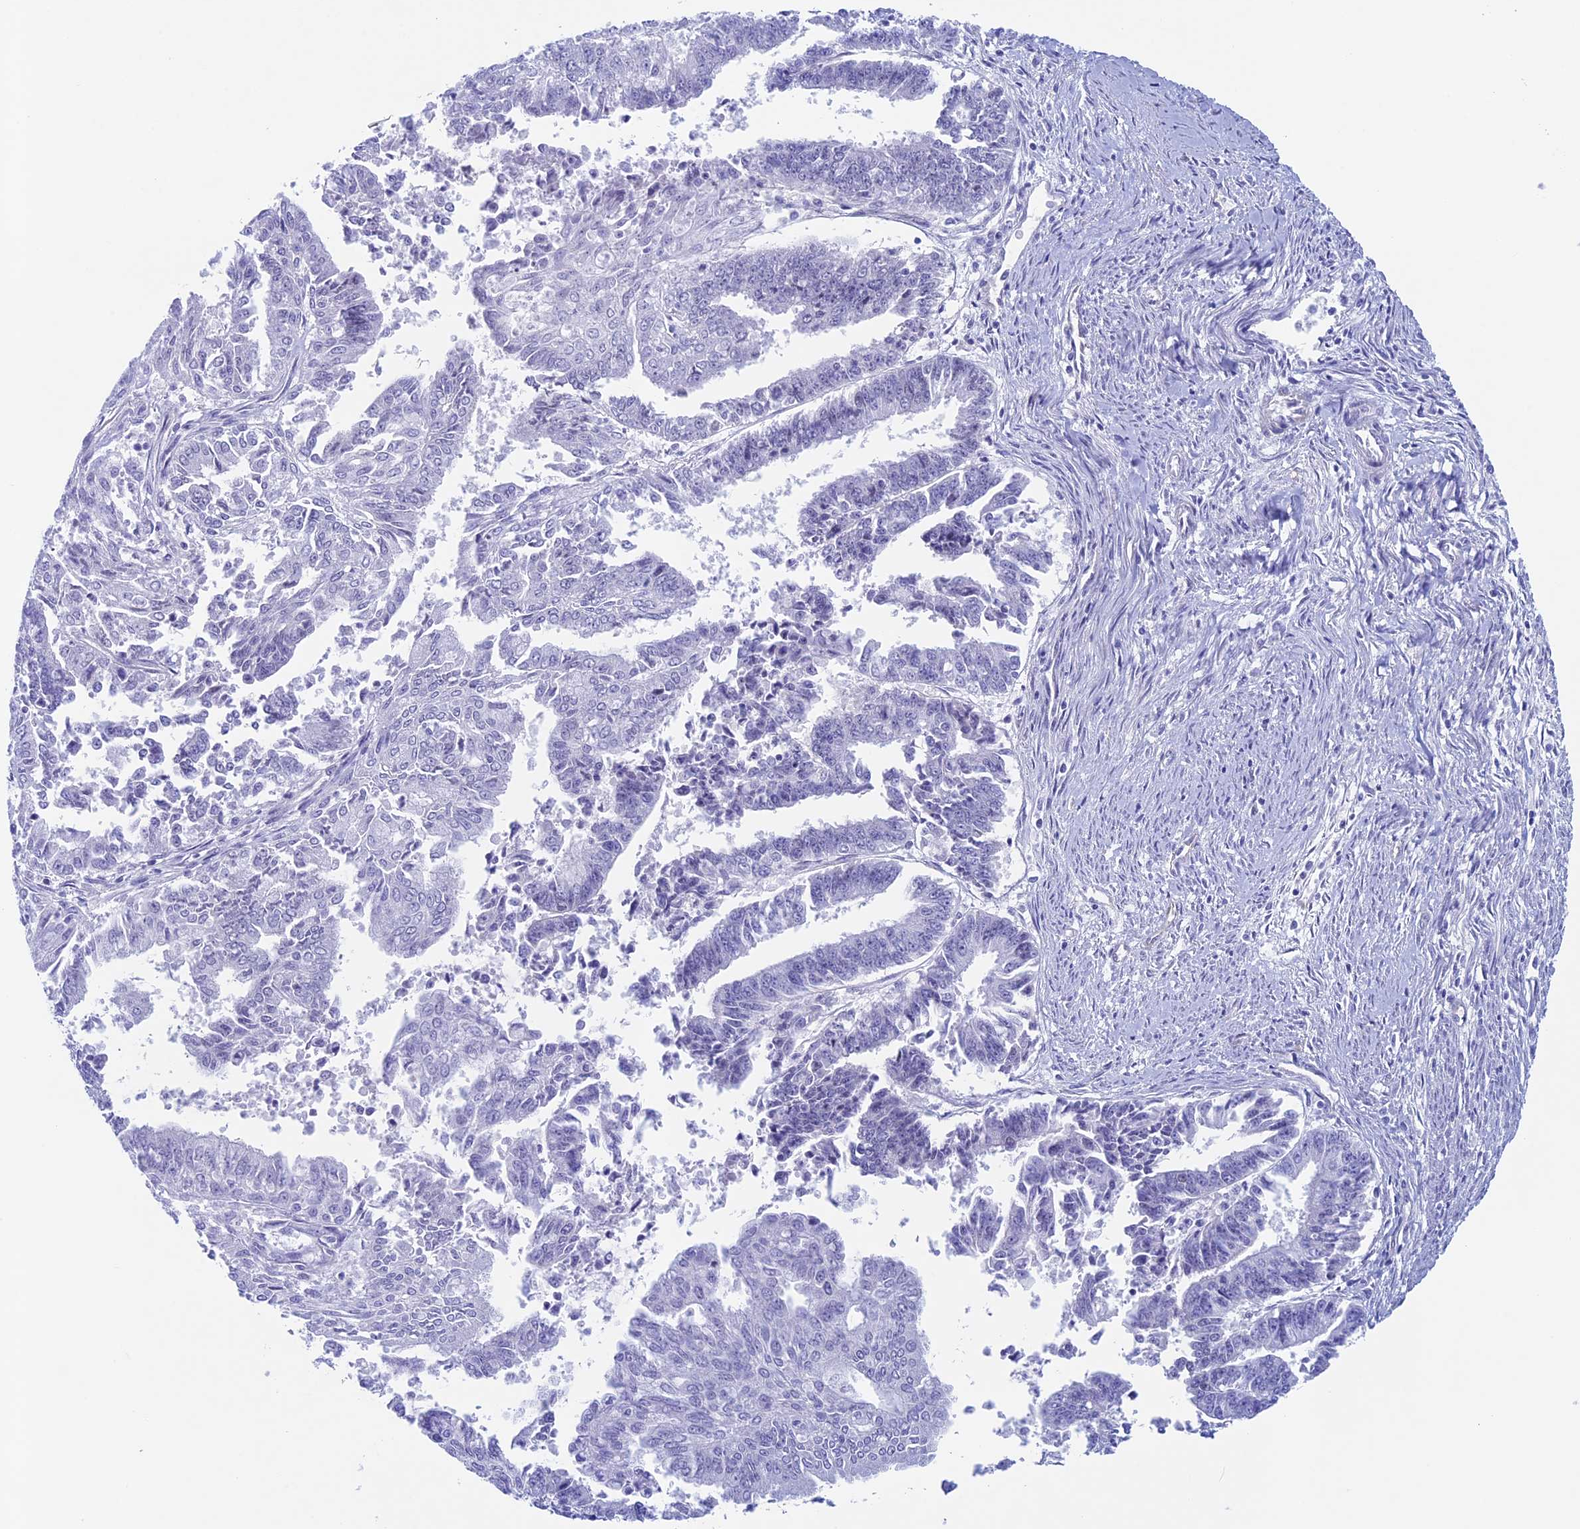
{"staining": {"intensity": "negative", "quantity": "none", "location": "none"}, "tissue": "endometrial cancer", "cell_type": "Tumor cells", "image_type": "cancer", "snomed": [{"axis": "morphology", "description": "Adenocarcinoma, NOS"}, {"axis": "topography", "description": "Endometrium"}], "caption": "The photomicrograph exhibits no staining of tumor cells in endometrial cancer (adenocarcinoma).", "gene": "INSYN1", "patient": {"sex": "female", "age": 73}}